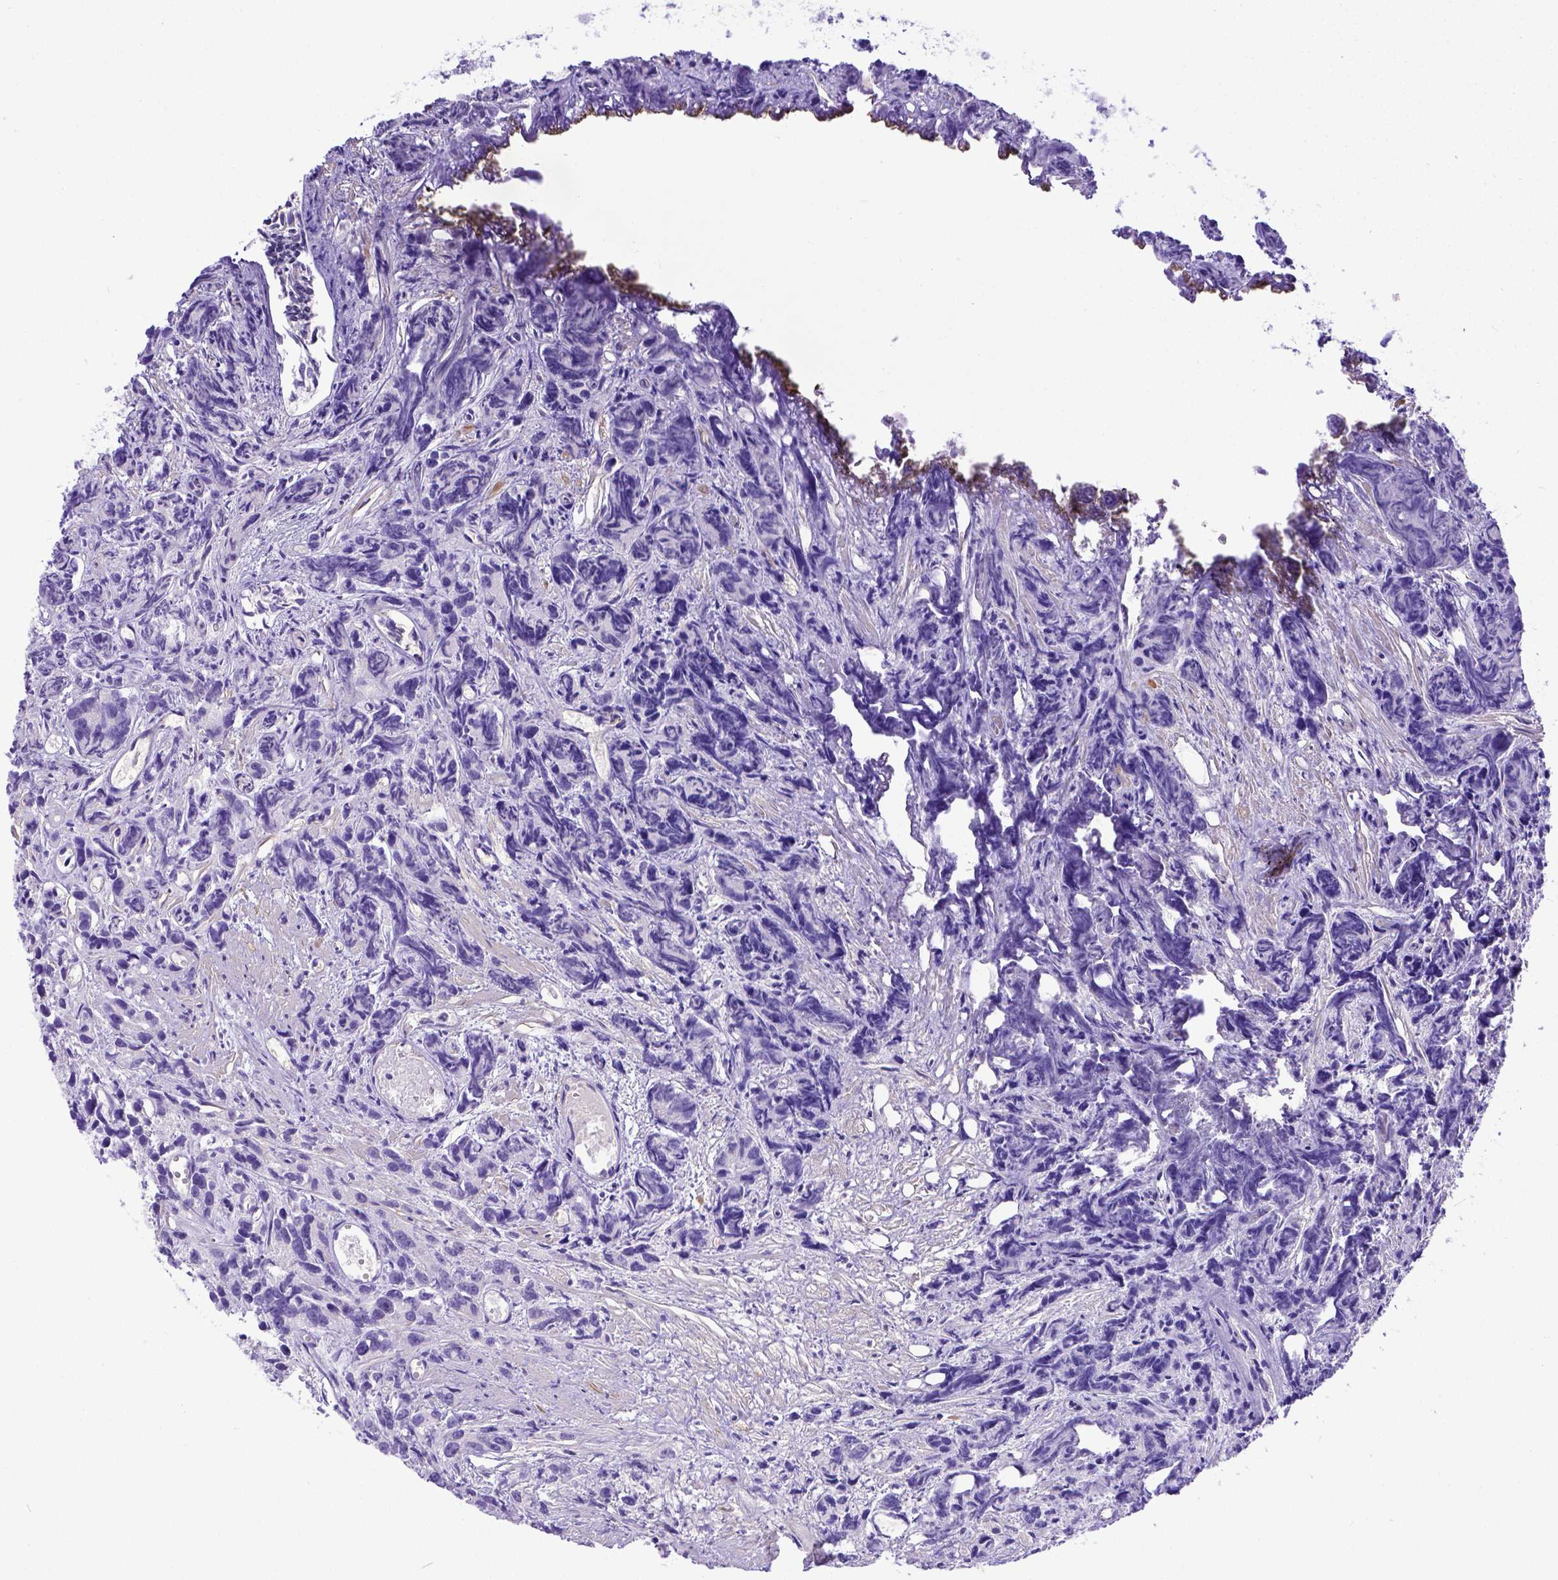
{"staining": {"intensity": "negative", "quantity": "none", "location": "none"}, "tissue": "prostate cancer", "cell_type": "Tumor cells", "image_type": "cancer", "snomed": [{"axis": "morphology", "description": "Adenocarcinoma, High grade"}, {"axis": "topography", "description": "Prostate"}], "caption": "Prostate high-grade adenocarcinoma was stained to show a protein in brown. There is no significant positivity in tumor cells.", "gene": "LRRC18", "patient": {"sex": "male", "age": 77}}